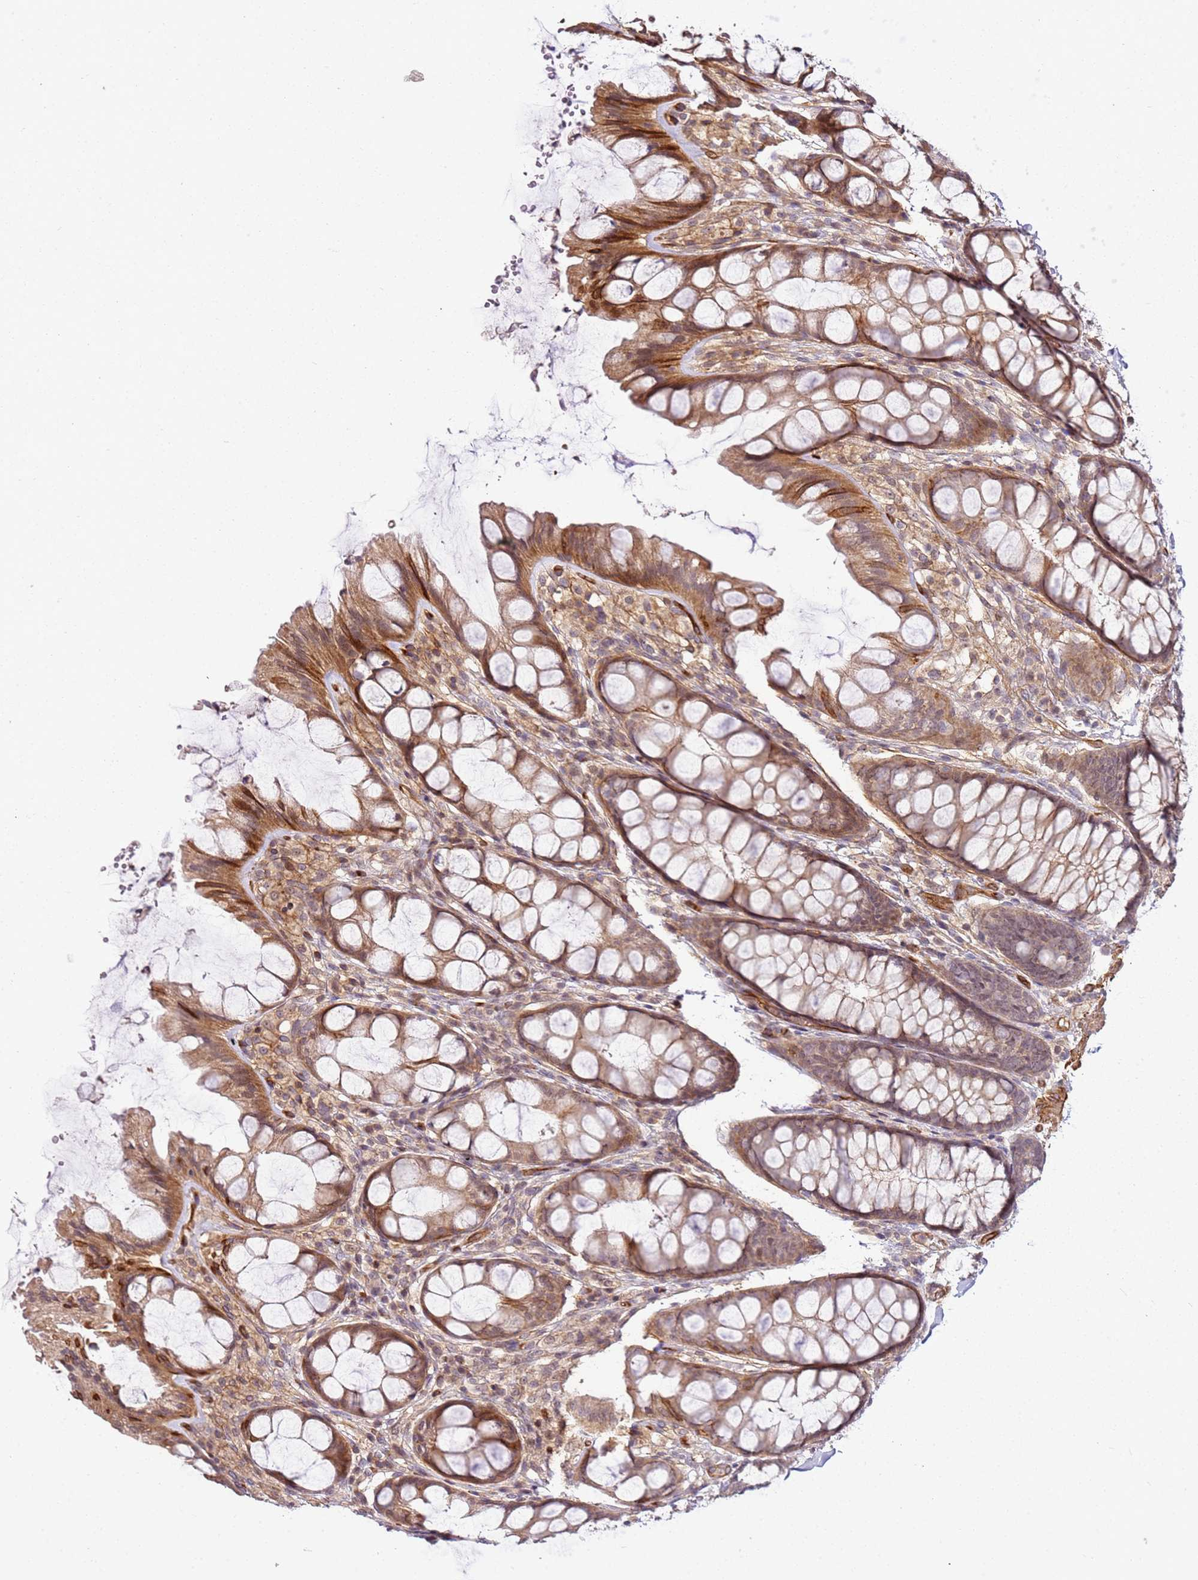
{"staining": {"intensity": "moderate", "quantity": ">75%", "location": "cytoplasmic/membranous"}, "tissue": "colon", "cell_type": "Glandular cells", "image_type": "normal", "snomed": [{"axis": "morphology", "description": "Normal tissue, NOS"}, {"axis": "topography", "description": "Colon"}], "caption": "Glandular cells show moderate cytoplasmic/membranous positivity in approximately >75% of cells in benign colon. (DAB (3,3'-diaminobenzidine) = brown stain, brightfield microscopy at high magnification).", "gene": "CCNYL1", "patient": {"sex": "male", "age": 47}}